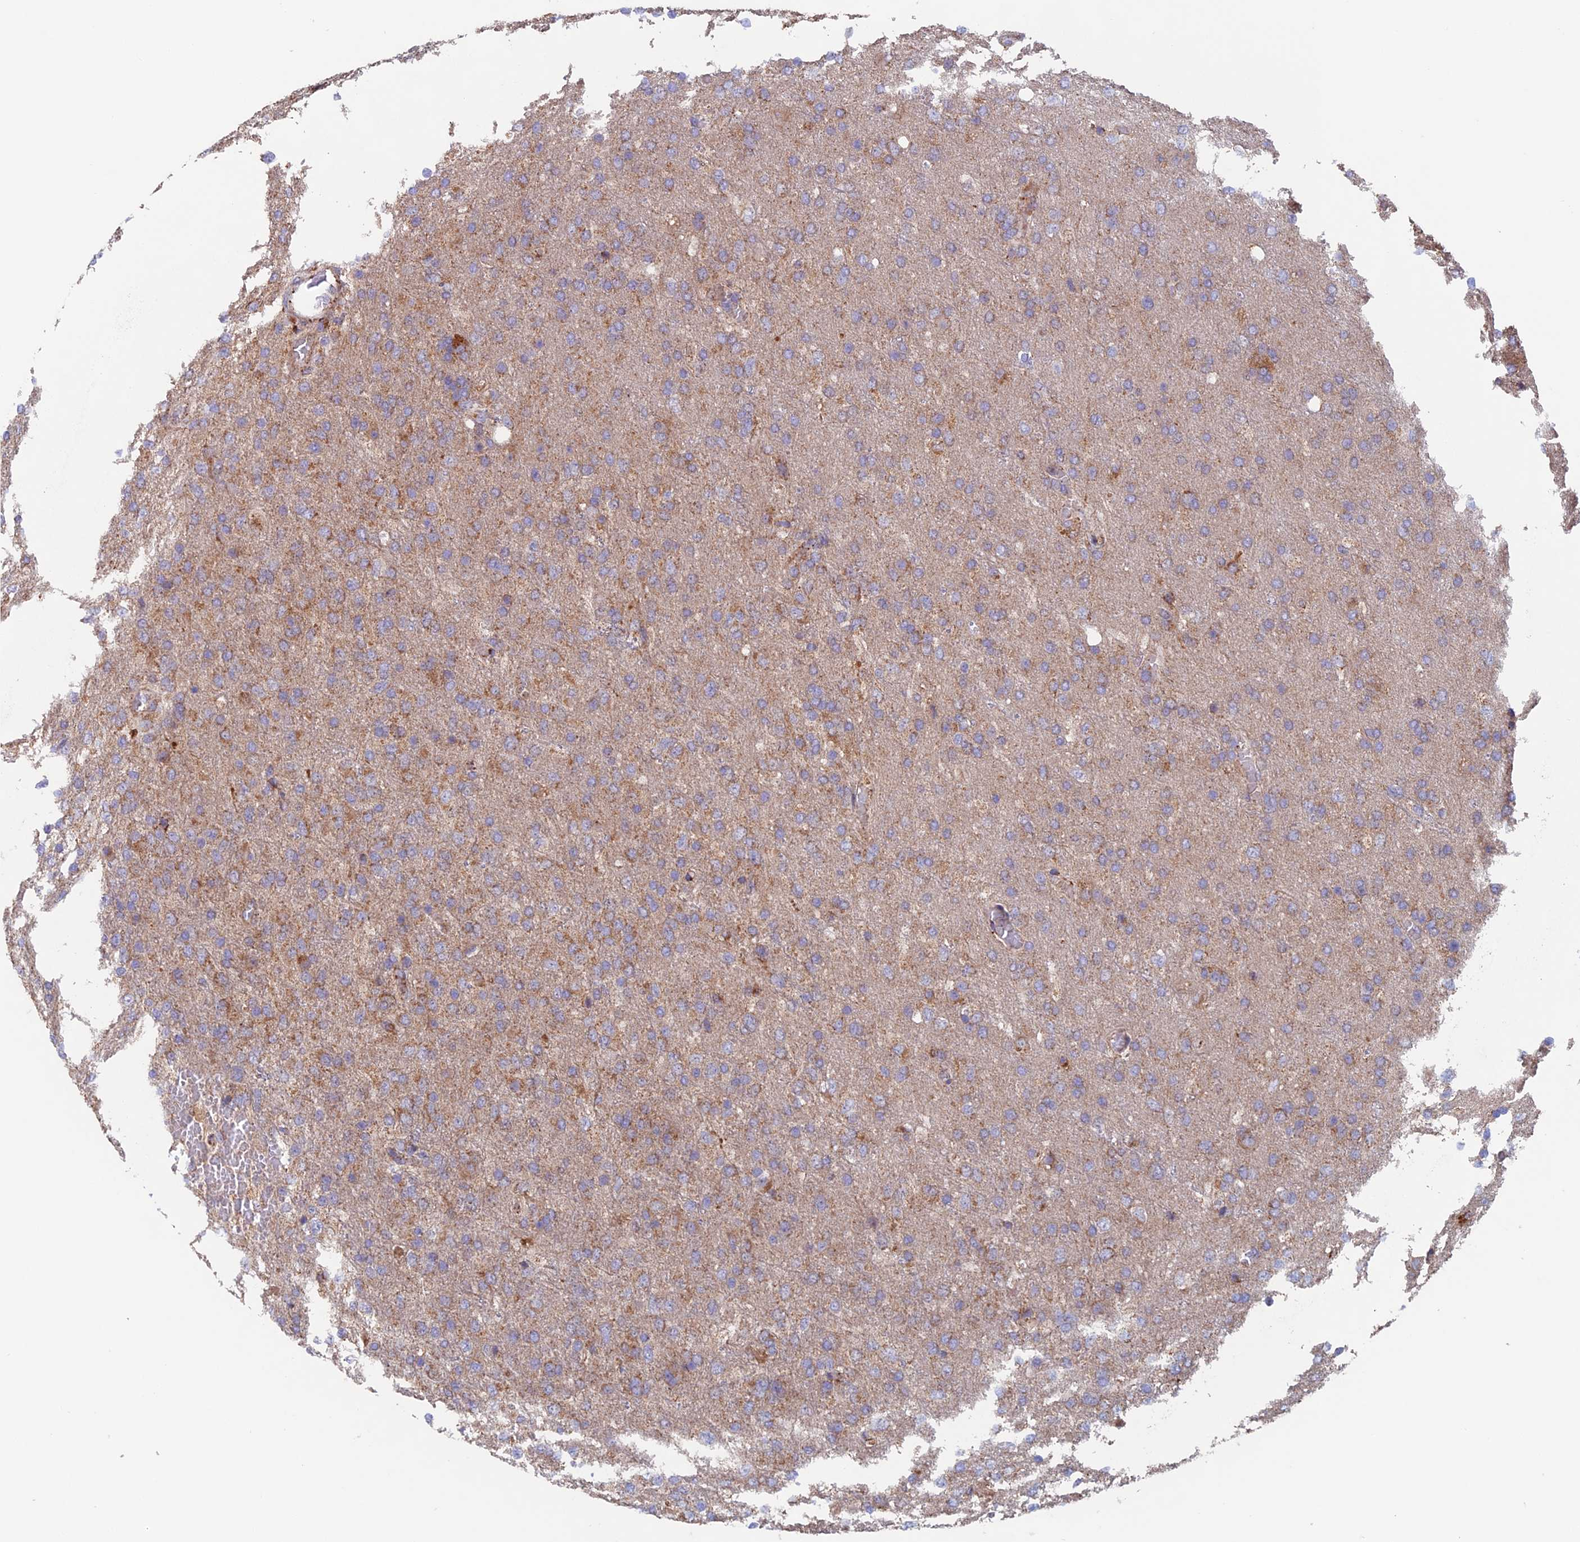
{"staining": {"intensity": "moderate", "quantity": "<25%", "location": "cytoplasmic/membranous"}, "tissue": "glioma", "cell_type": "Tumor cells", "image_type": "cancer", "snomed": [{"axis": "morphology", "description": "Glioma, malignant, High grade"}, {"axis": "topography", "description": "Brain"}], "caption": "A high-resolution micrograph shows immunohistochemistry (IHC) staining of glioma, which demonstrates moderate cytoplasmic/membranous expression in about <25% of tumor cells. (DAB IHC with brightfield microscopy, high magnification).", "gene": "MRPL1", "patient": {"sex": "female", "age": 74}}